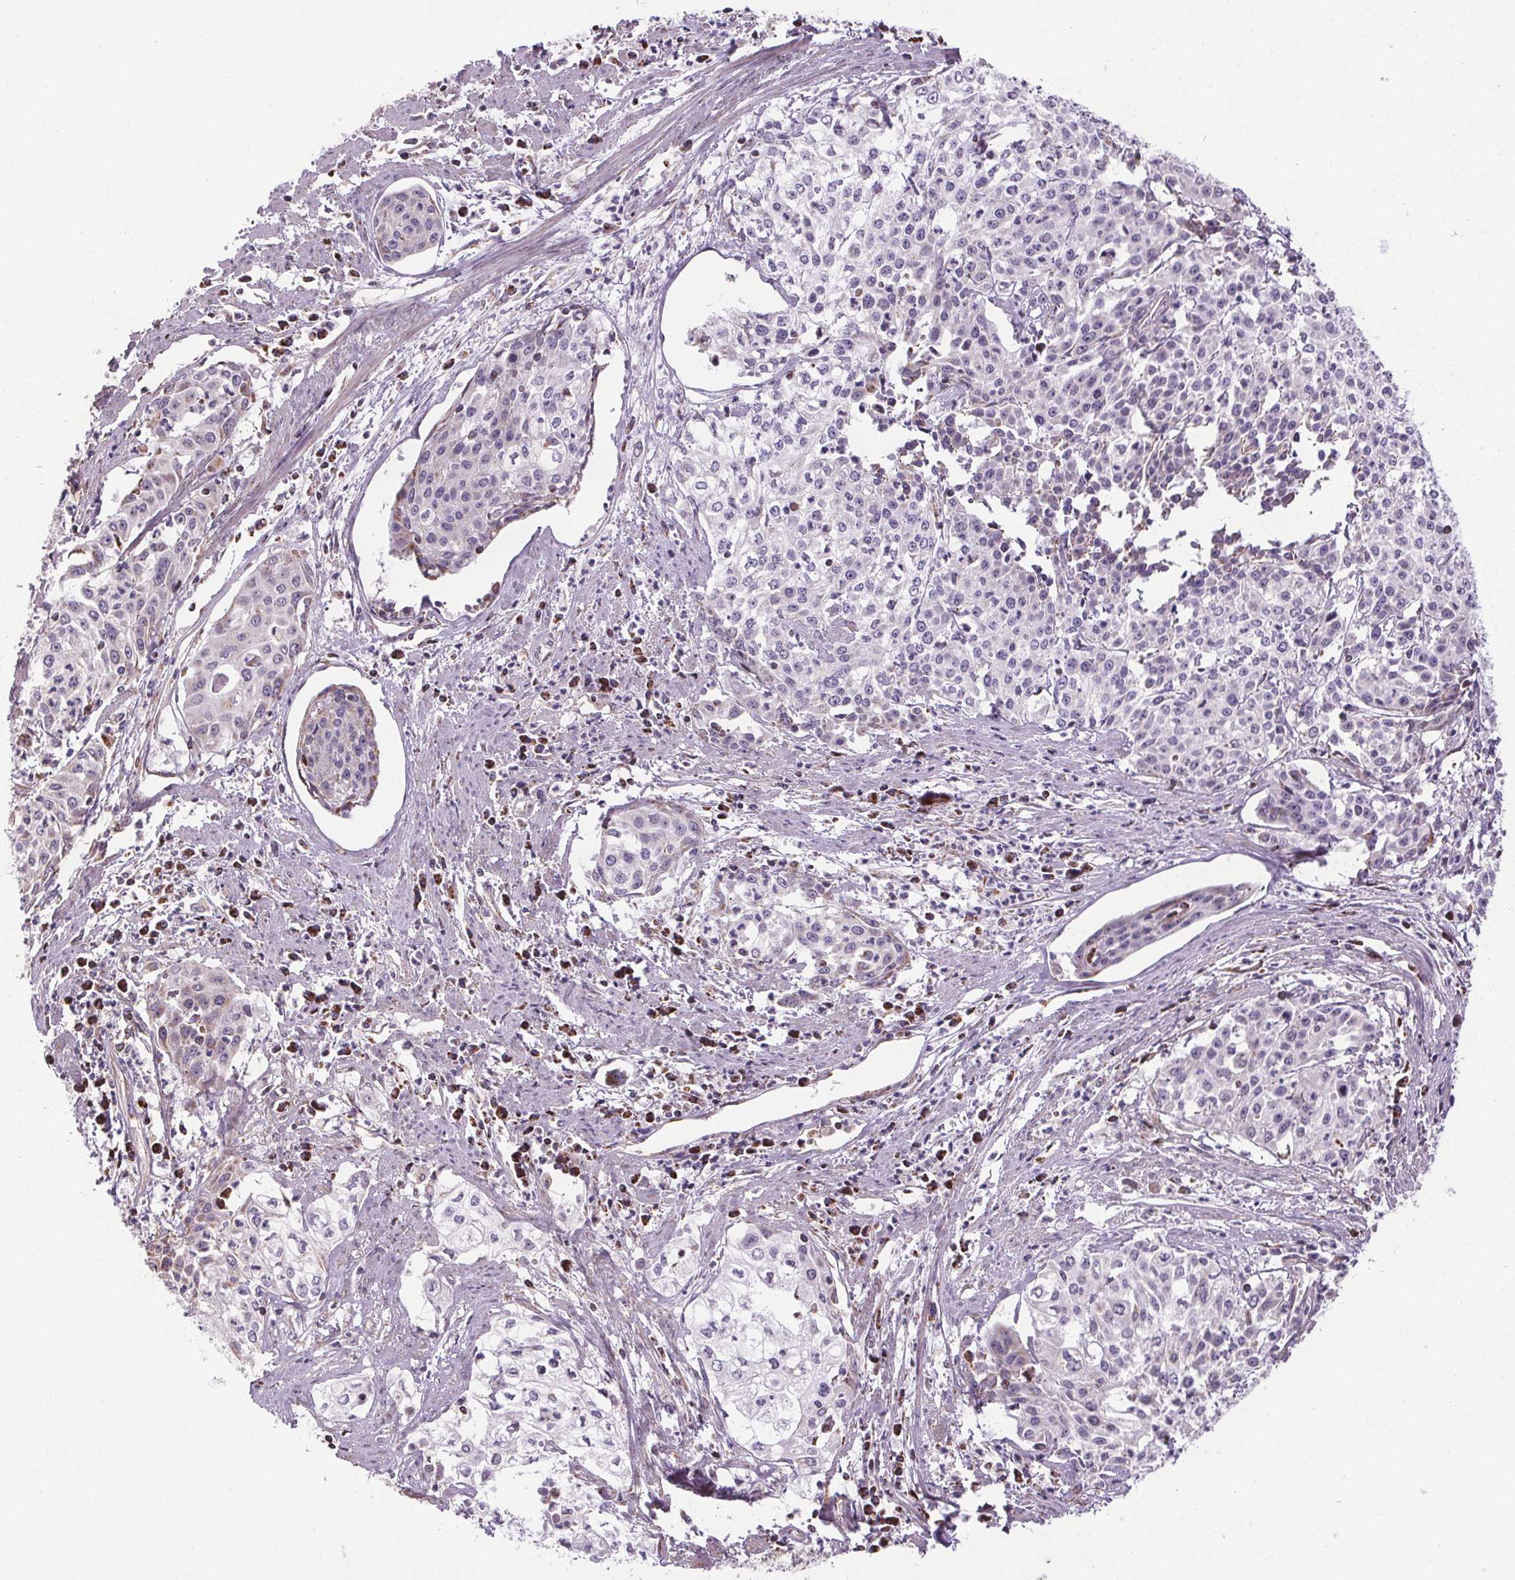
{"staining": {"intensity": "negative", "quantity": "none", "location": "none"}, "tissue": "cervical cancer", "cell_type": "Tumor cells", "image_type": "cancer", "snomed": [{"axis": "morphology", "description": "Squamous cell carcinoma, NOS"}, {"axis": "topography", "description": "Cervix"}], "caption": "The histopathology image exhibits no staining of tumor cells in cervical cancer.", "gene": "ZNF548", "patient": {"sex": "female", "age": 39}}